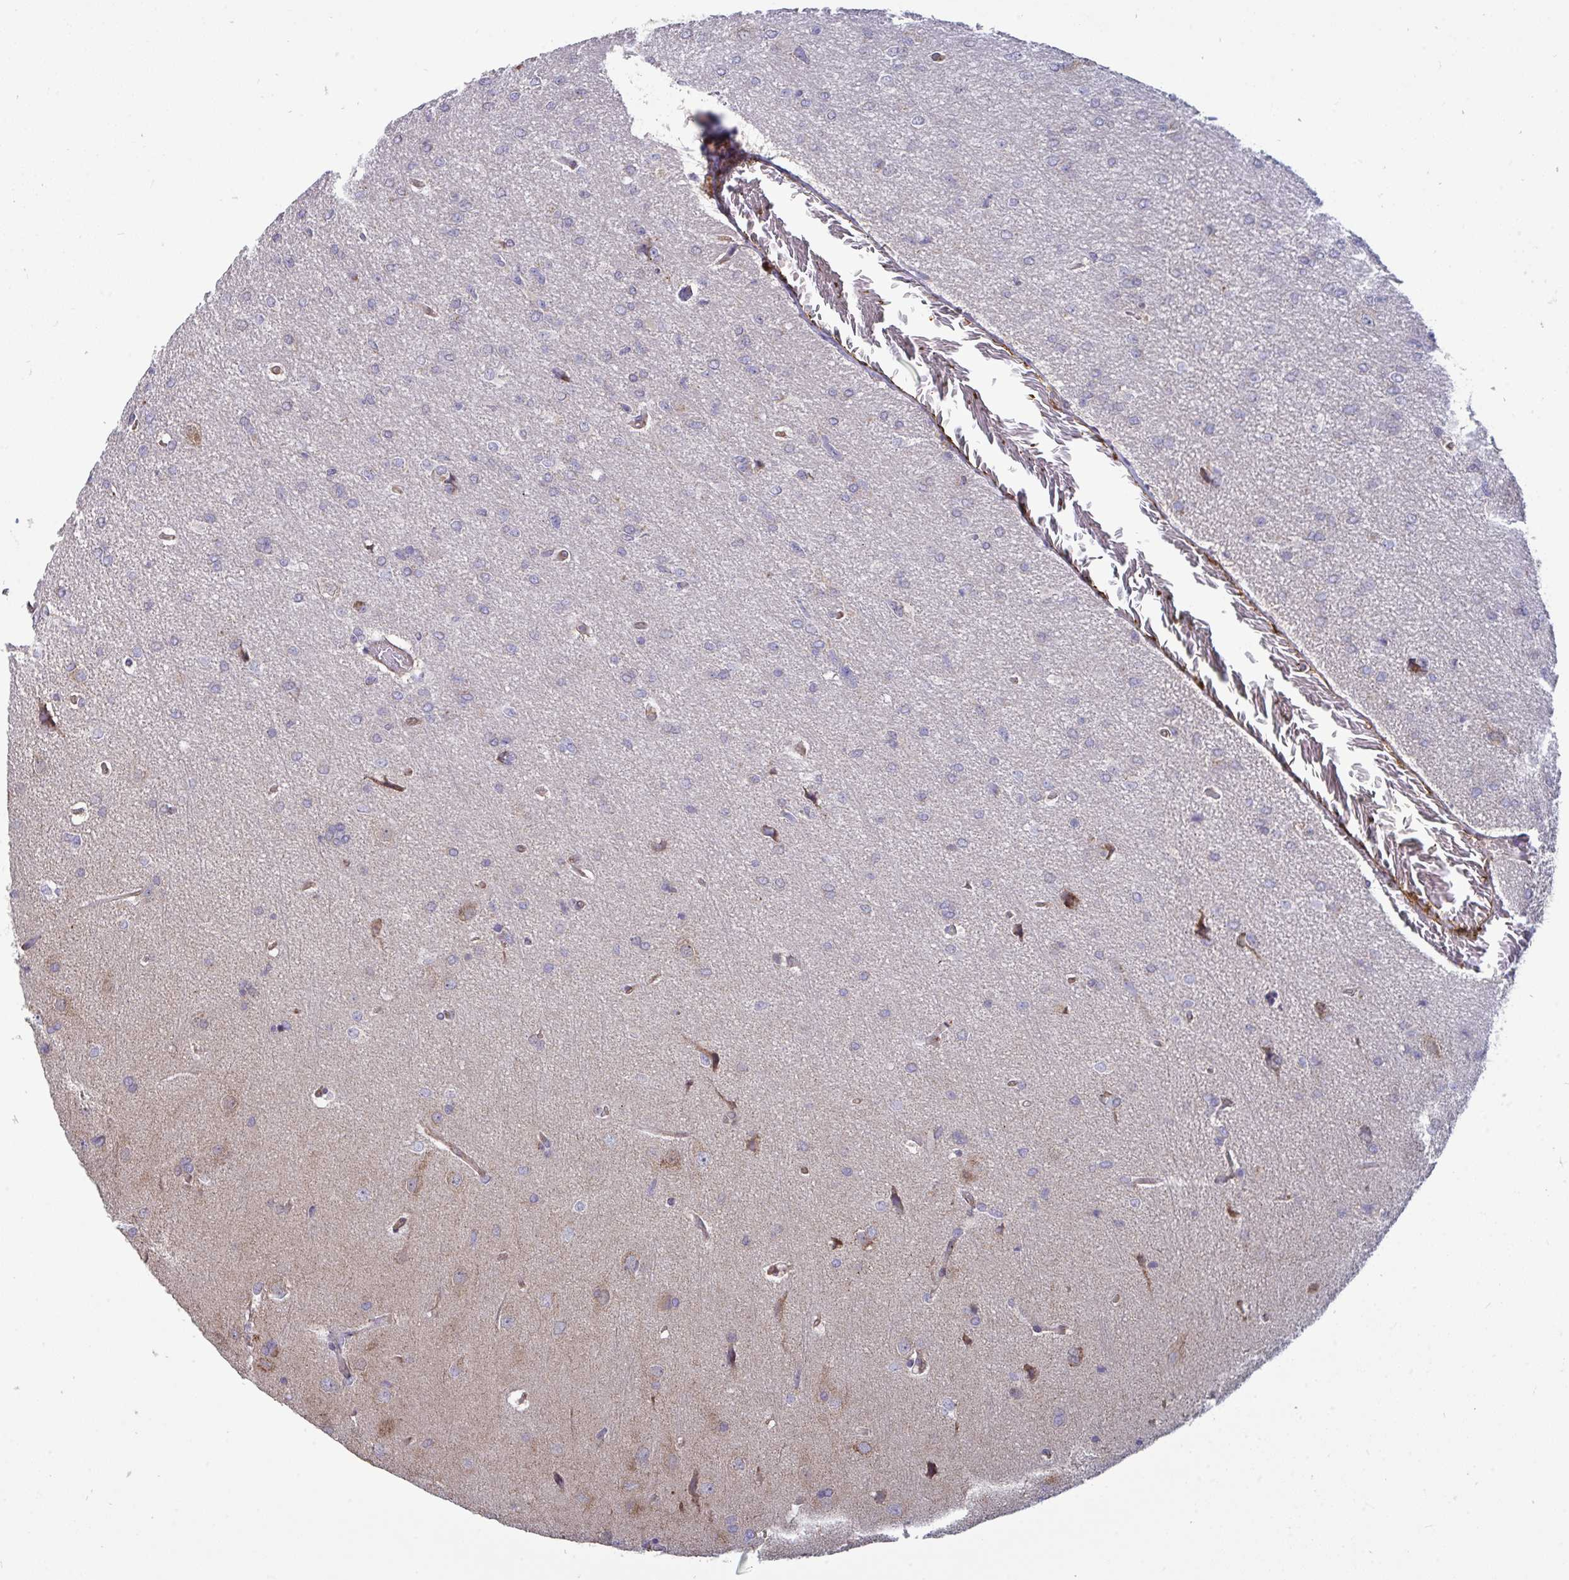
{"staining": {"intensity": "negative", "quantity": "none", "location": "none"}, "tissue": "glioma", "cell_type": "Tumor cells", "image_type": "cancer", "snomed": [{"axis": "morphology", "description": "Glioma, malignant, Low grade"}, {"axis": "topography", "description": "Brain"}], "caption": "DAB immunohistochemical staining of human glioma displays no significant positivity in tumor cells.", "gene": "ISCU", "patient": {"sex": "male", "age": 26}}